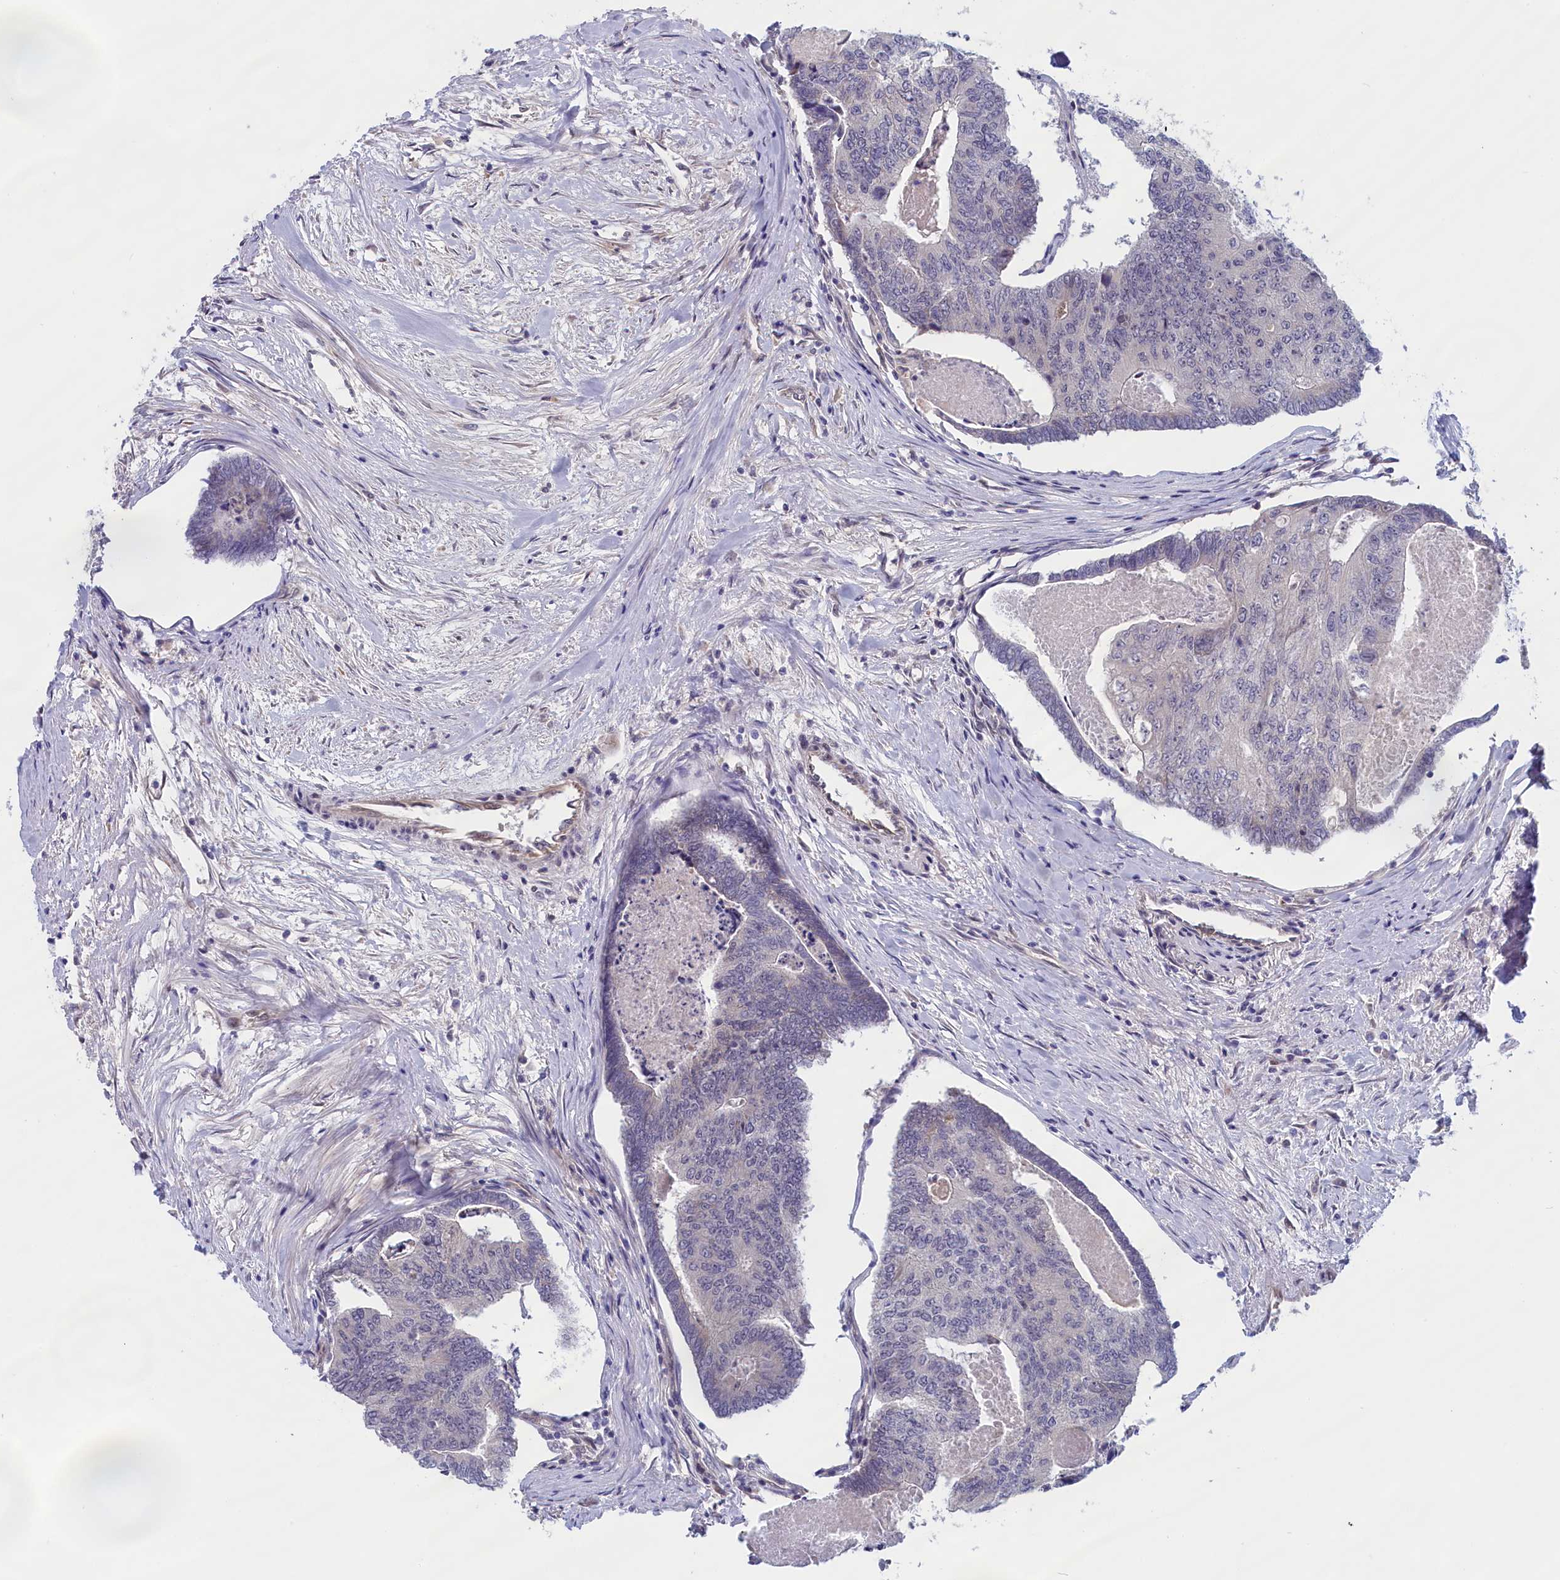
{"staining": {"intensity": "negative", "quantity": "none", "location": "none"}, "tissue": "colorectal cancer", "cell_type": "Tumor cells", "image_type": "cancer", "snomed": [{"axis": "morphology", "description": "Adenocarcinoma, NOS"}, {"axis": "topography", "description": "Colon"}], "caption": "Immunohistochemistry of colorectal adenocarcinoma shows no staining in tumor cells.", "gene": "IGFALS", "patient": {"sex": "female", "age": 67}}